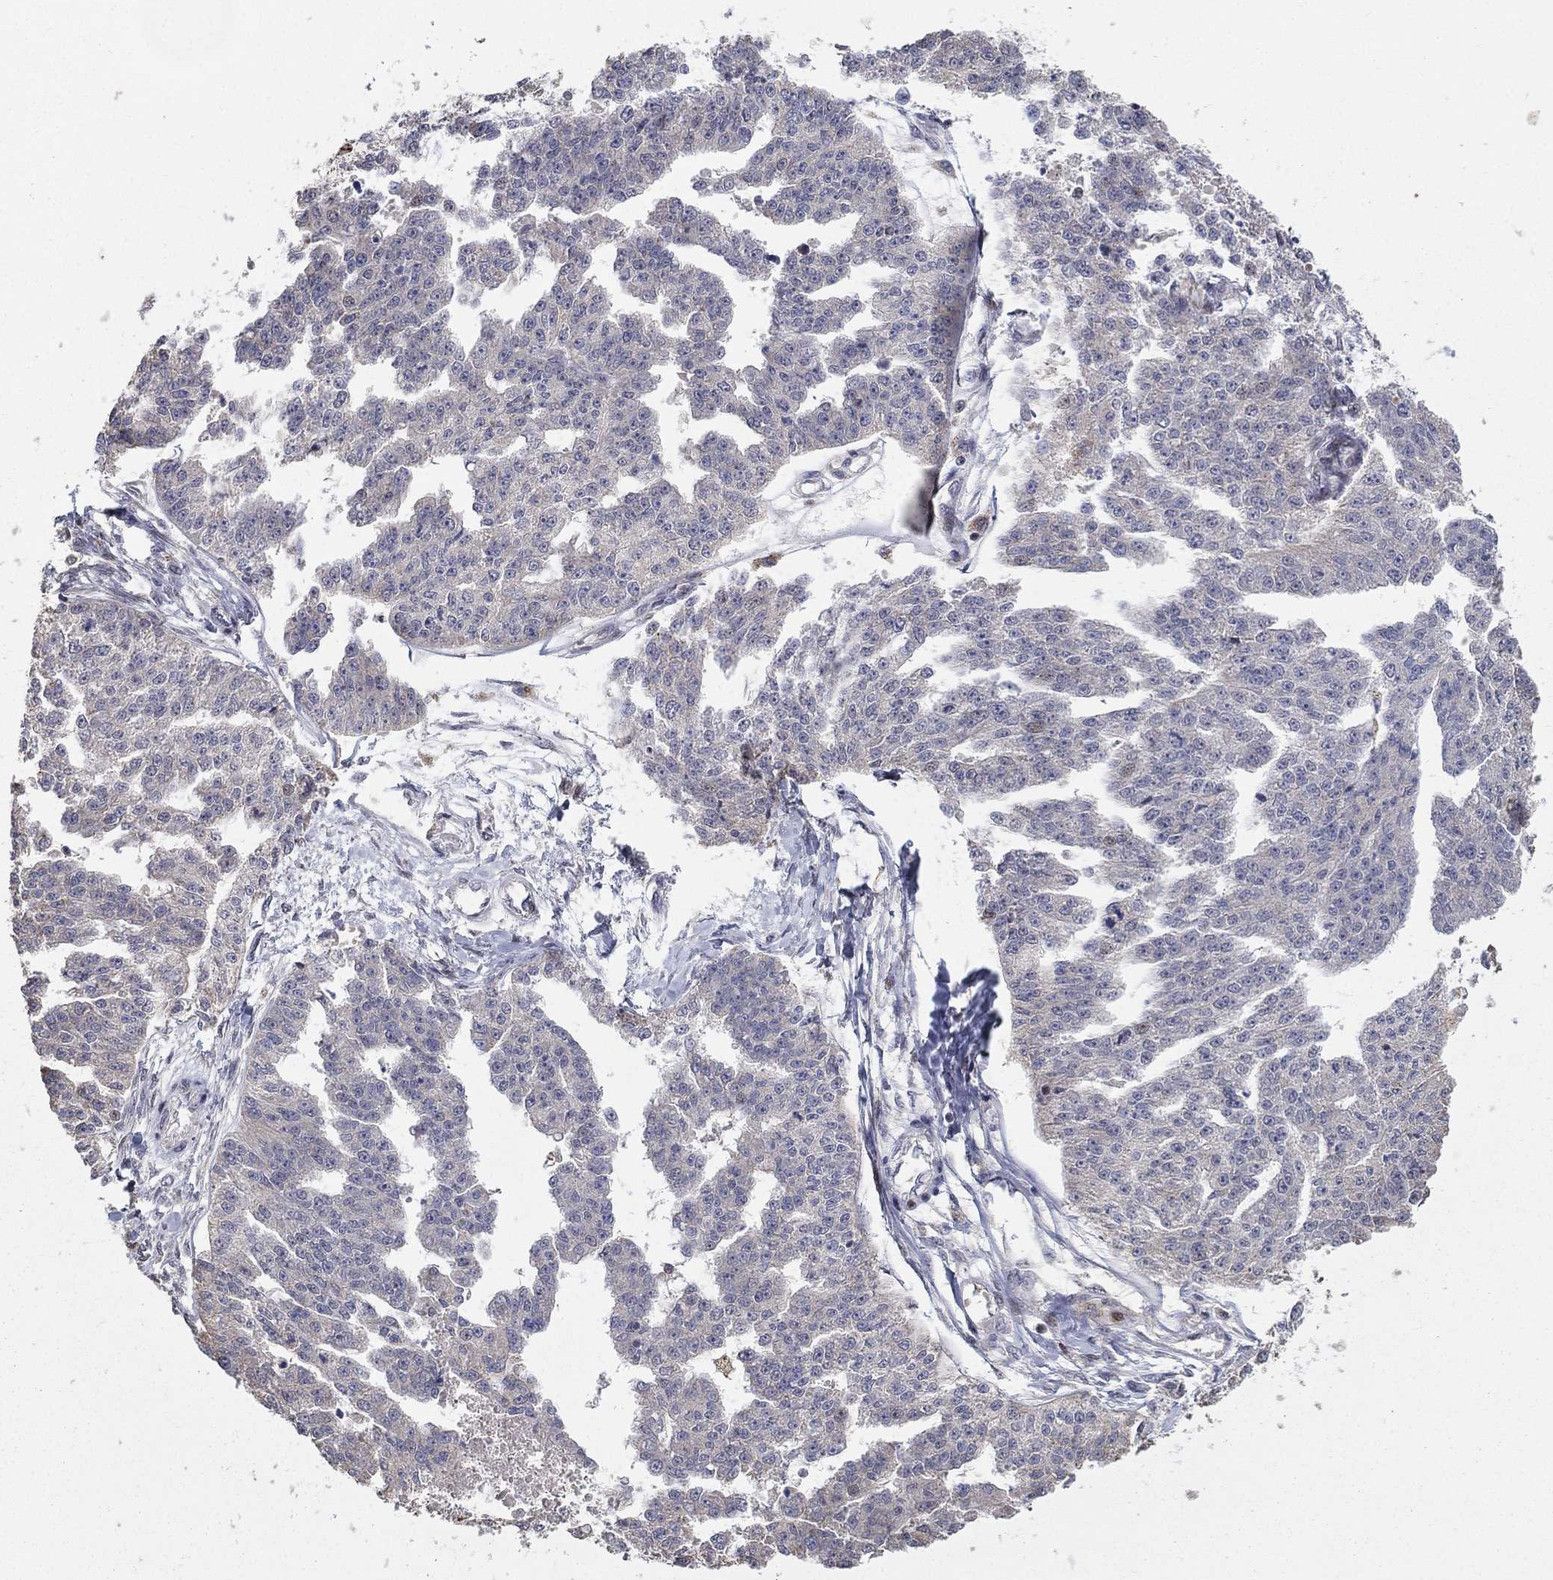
{"staining": {"intensity": "negative", "quantity": "none", "location": "none"}, "tissue": "ovarian cancer", "cell_type": "Tumor cells", "image_type": "cancer", "snomed": [{"axis": "morphology", "description": "Cystadenocarcinoma, serous, NOS"}, {"axis": "topography", "description": "Ovary"}], "caption": "Ovarian cancer (serous cystadenocarcinoma) stained for a protein using immunohistochemistry shows no staining tumor cells.", "gene": "LPCAT4", "patient": {"sex": "female", "age": 58}}